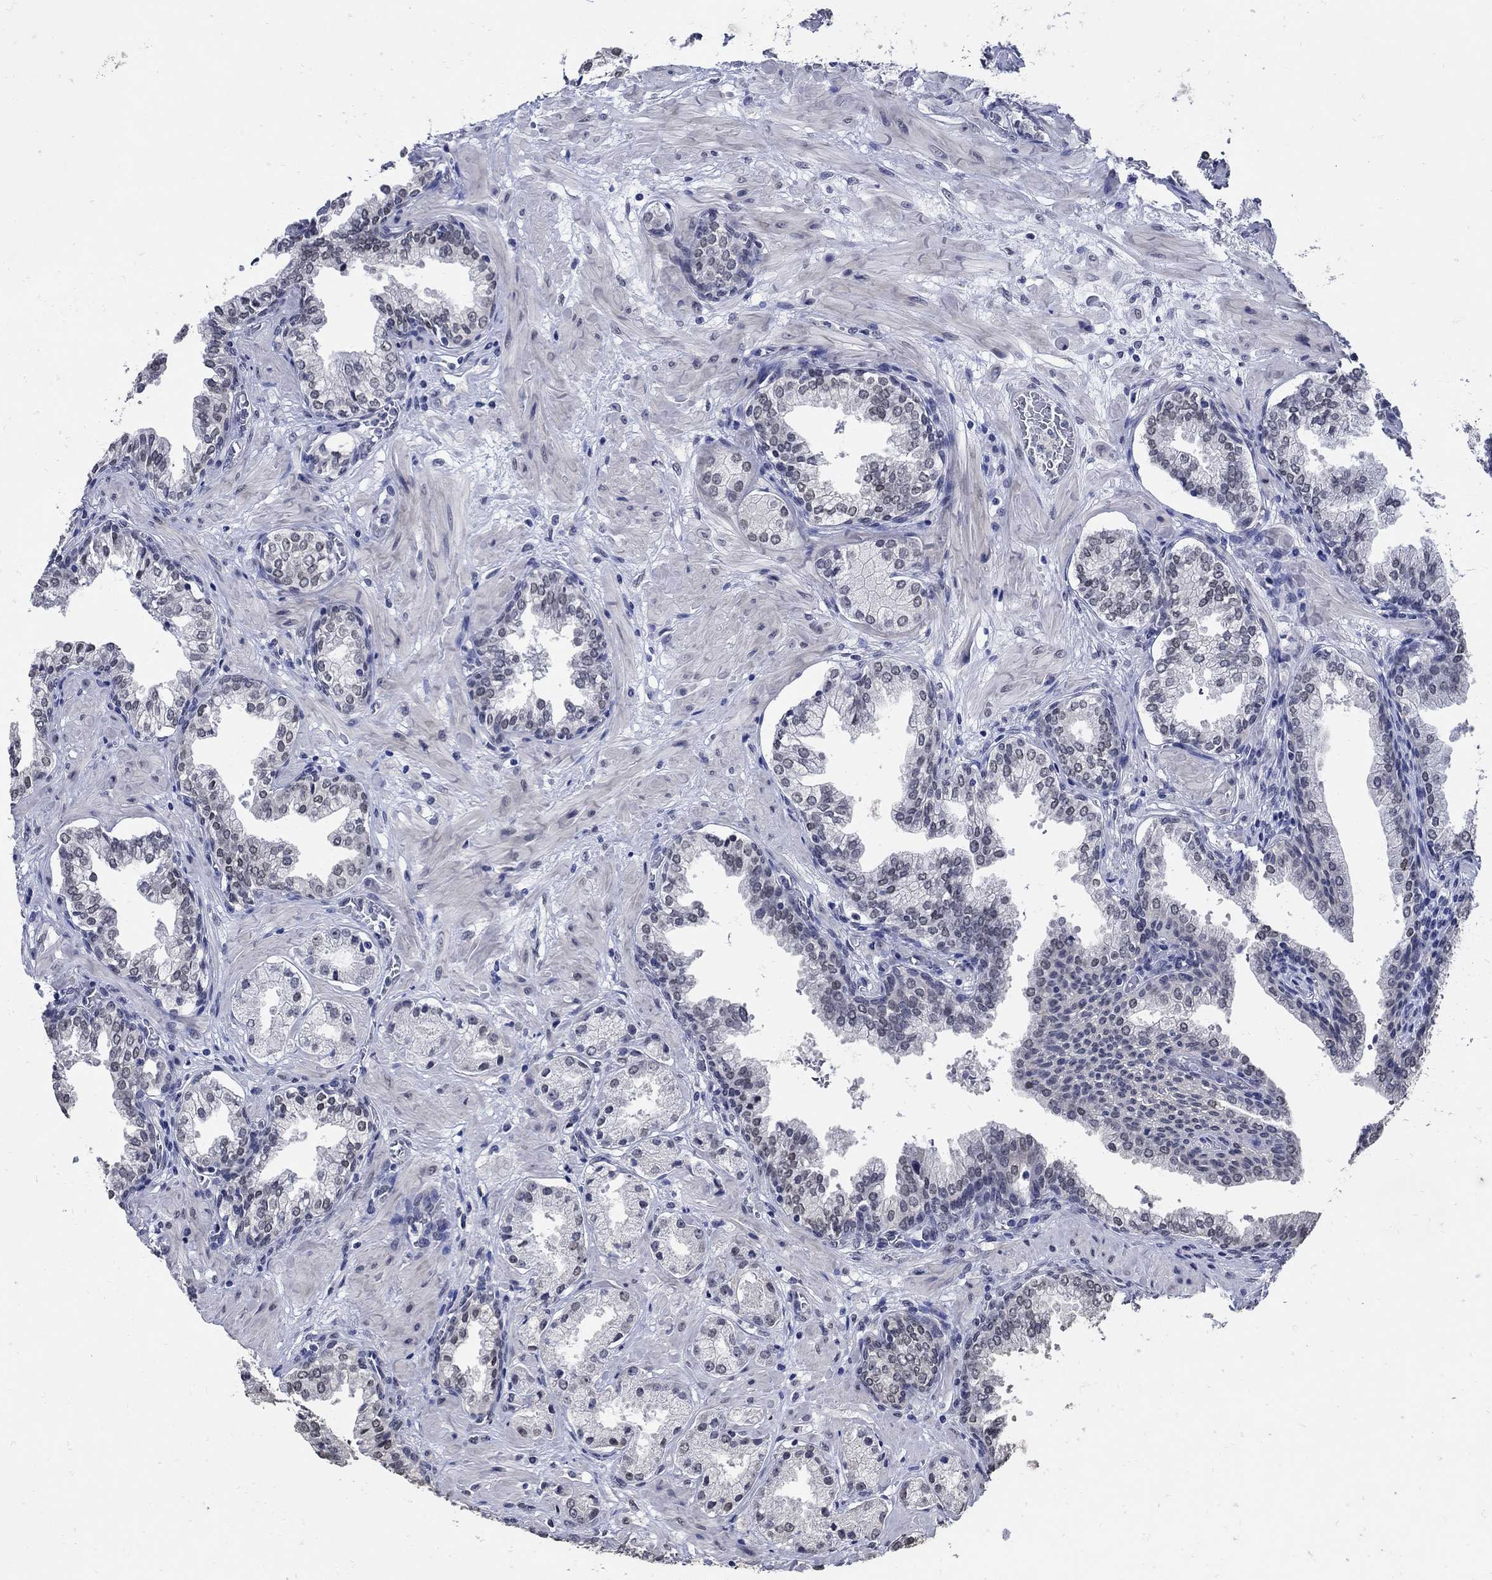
{"staining": {"intensity": "negative", "quantity": "none", "location": "none"}, "tissue": "prostate cancer", "cell_type": "Tumor cells", "image_type": "cancer", "snomed": [{"axis": "morphology", "description": "Adenocarcinoma, NOS"}, {"axis": "topography", "description": "Prostate and seminal vesicle, NOS"}, {"axis": "topography", "description": "Prostate"}], "caption": "An image of human adenocarcinoma (prostate) is negative for staining in tumor cells. Nuclei are stained in blue.", "gene": "KCNN3", "patient": {"sex": "male", "age": 44}}